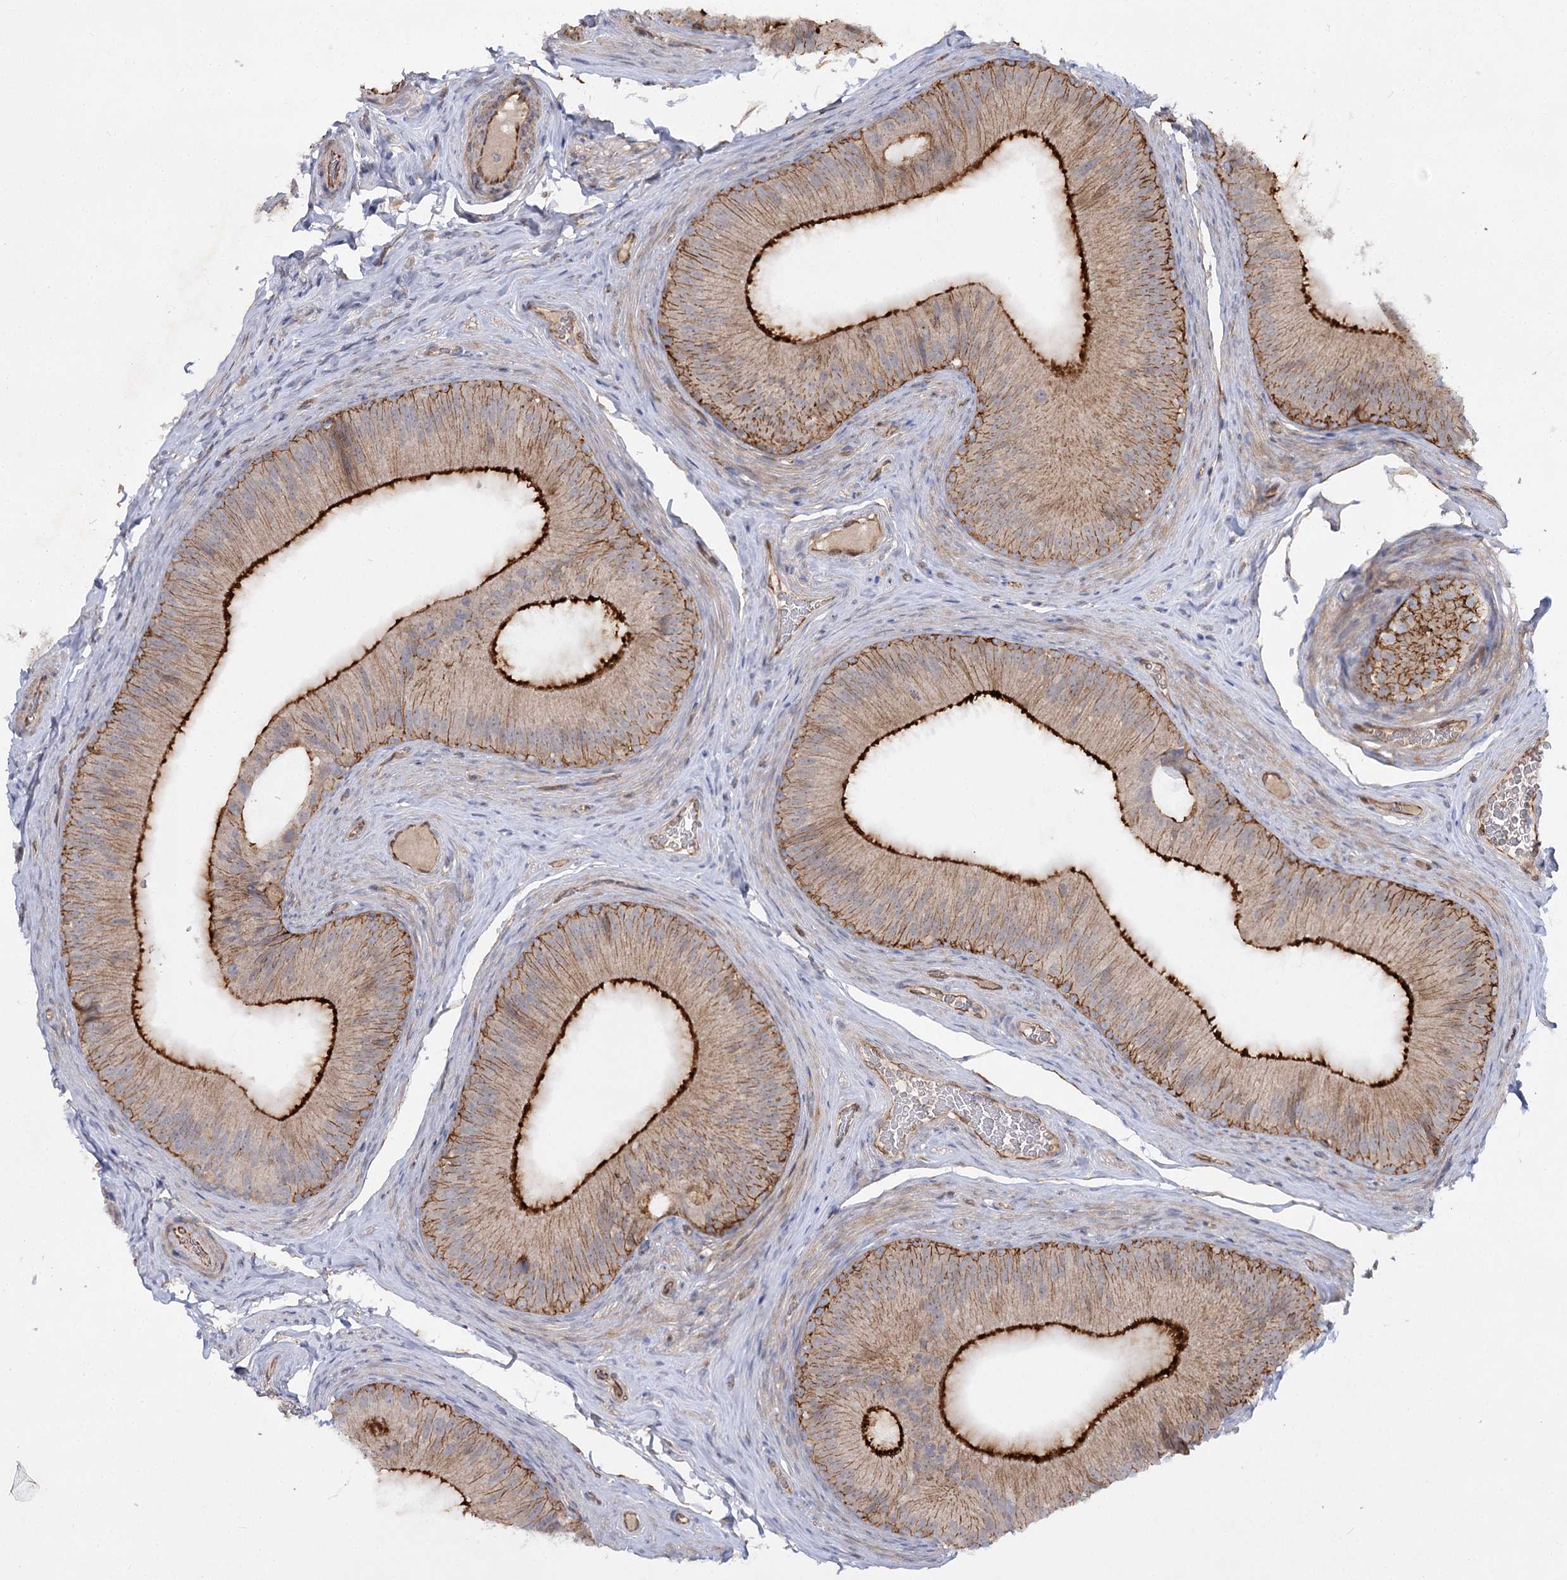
{"staining": {"intensity": "strong", "quantity": ">75%", "location": "cytoplasmic/membranous"}, "tissue": "epididymis", "cell_type": "Glandular cells", "image_type": "normal", "snomed": [{"axis": "morphology", "description": "Normal tissue, NOS"}, {"axis": "topography", "description": "Epididymis"}], "caption": "Epididymis stained with a protein marker shows strong staining in glandular cells.", "gene": "KIAA0825", "patient": {"sex": "male", "age": 34}}